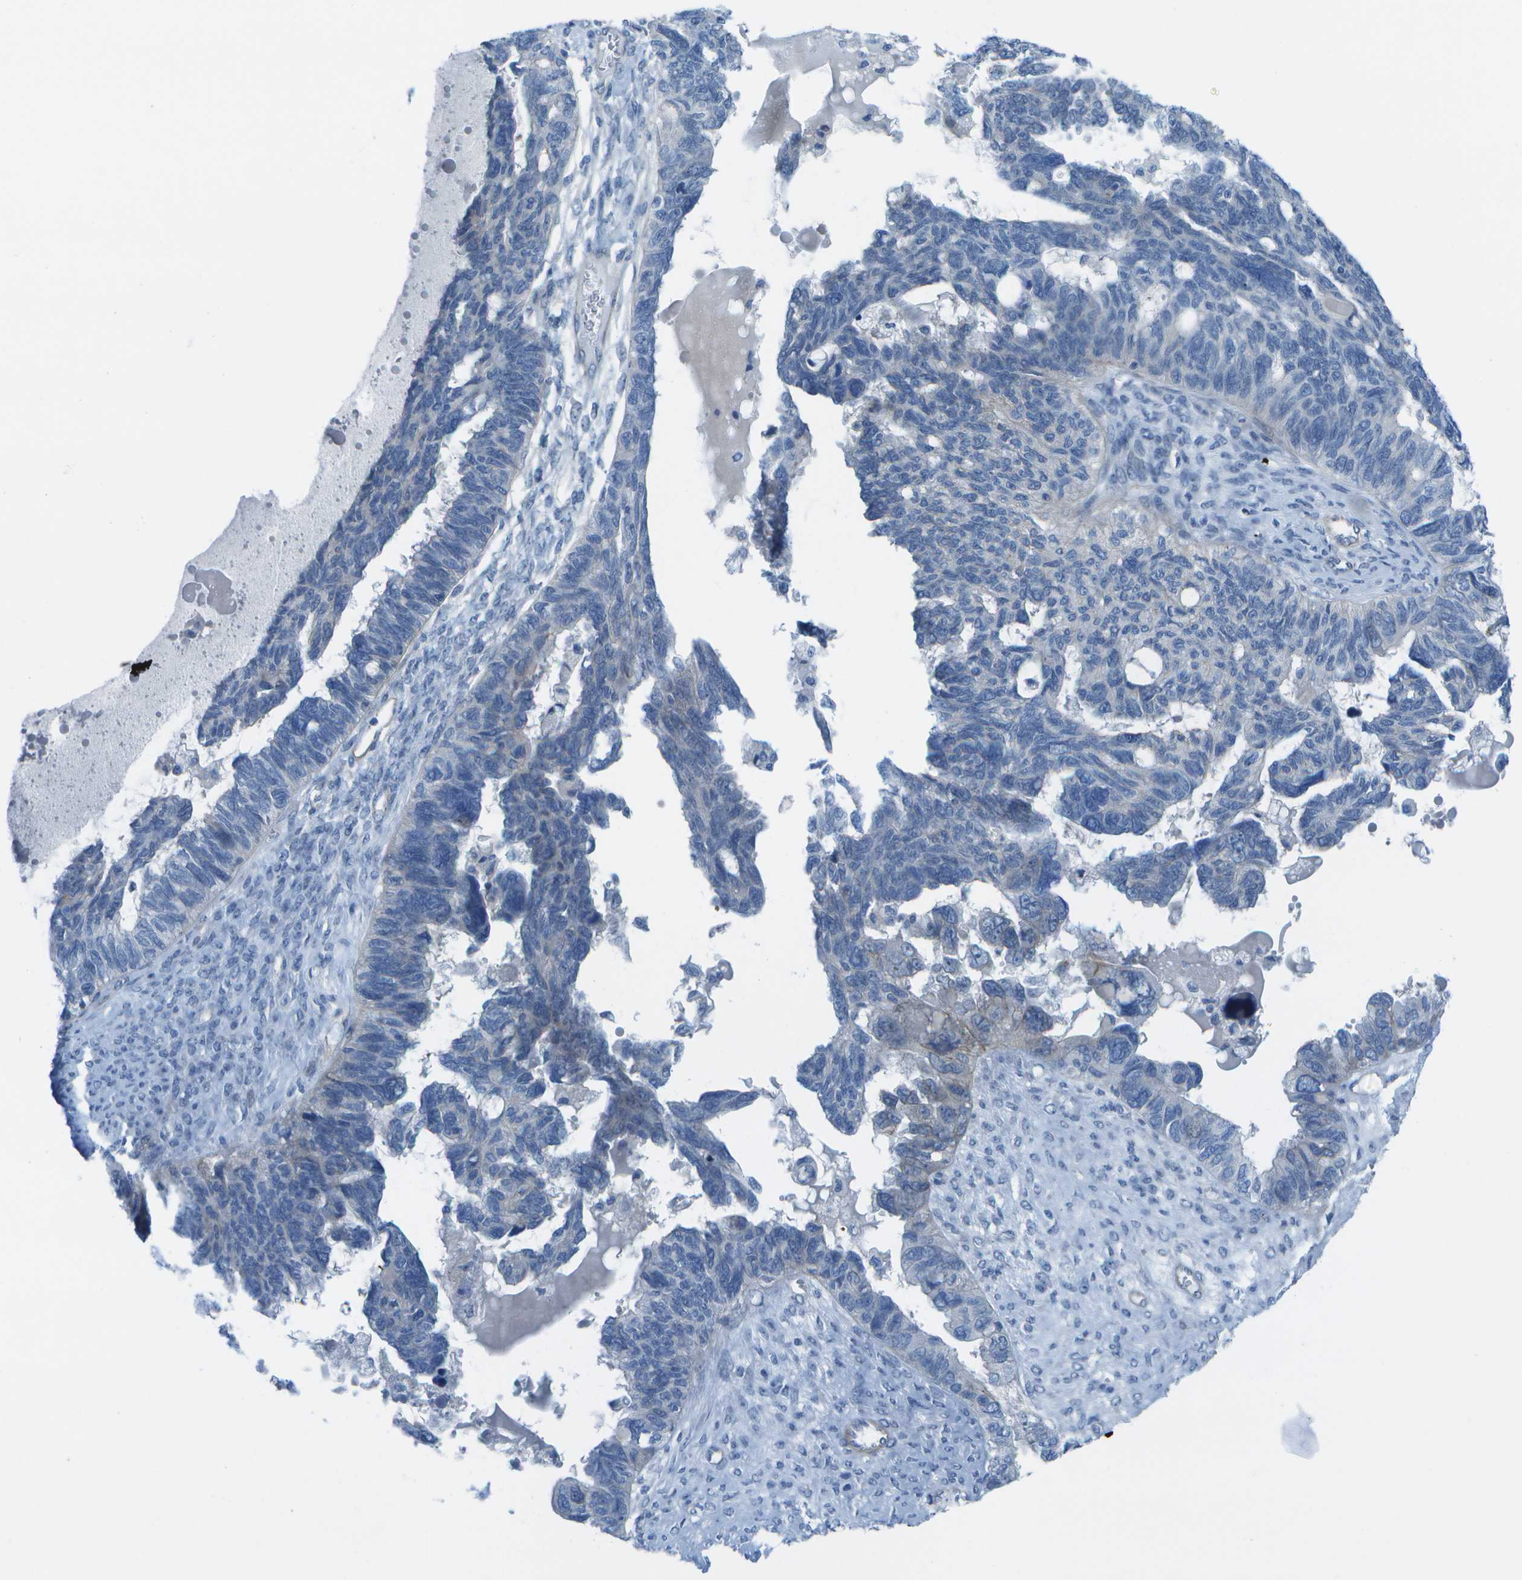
{"staining": {"intensity": "negative", "quantity": "none", "location": "none"}, "tissue": "ovarian cancer", "cell_type": "Tumor cells", "image_type": "cancer", "snomed": [{"axis": "morphology", "description": "Cystadenocarcinoma, serous, NOS"}, {"axis": "topography", "description": "Ovary"}], "caption": "Immunohistochemistry photomicrograph of neoplastic tissue: human ovarian serous cystadenocarcinoma stained with DAB exhibits no significant protein expression in tumor cells.", "gene": "SORBS3", "patient": {"sex": "female", "age": 79}}